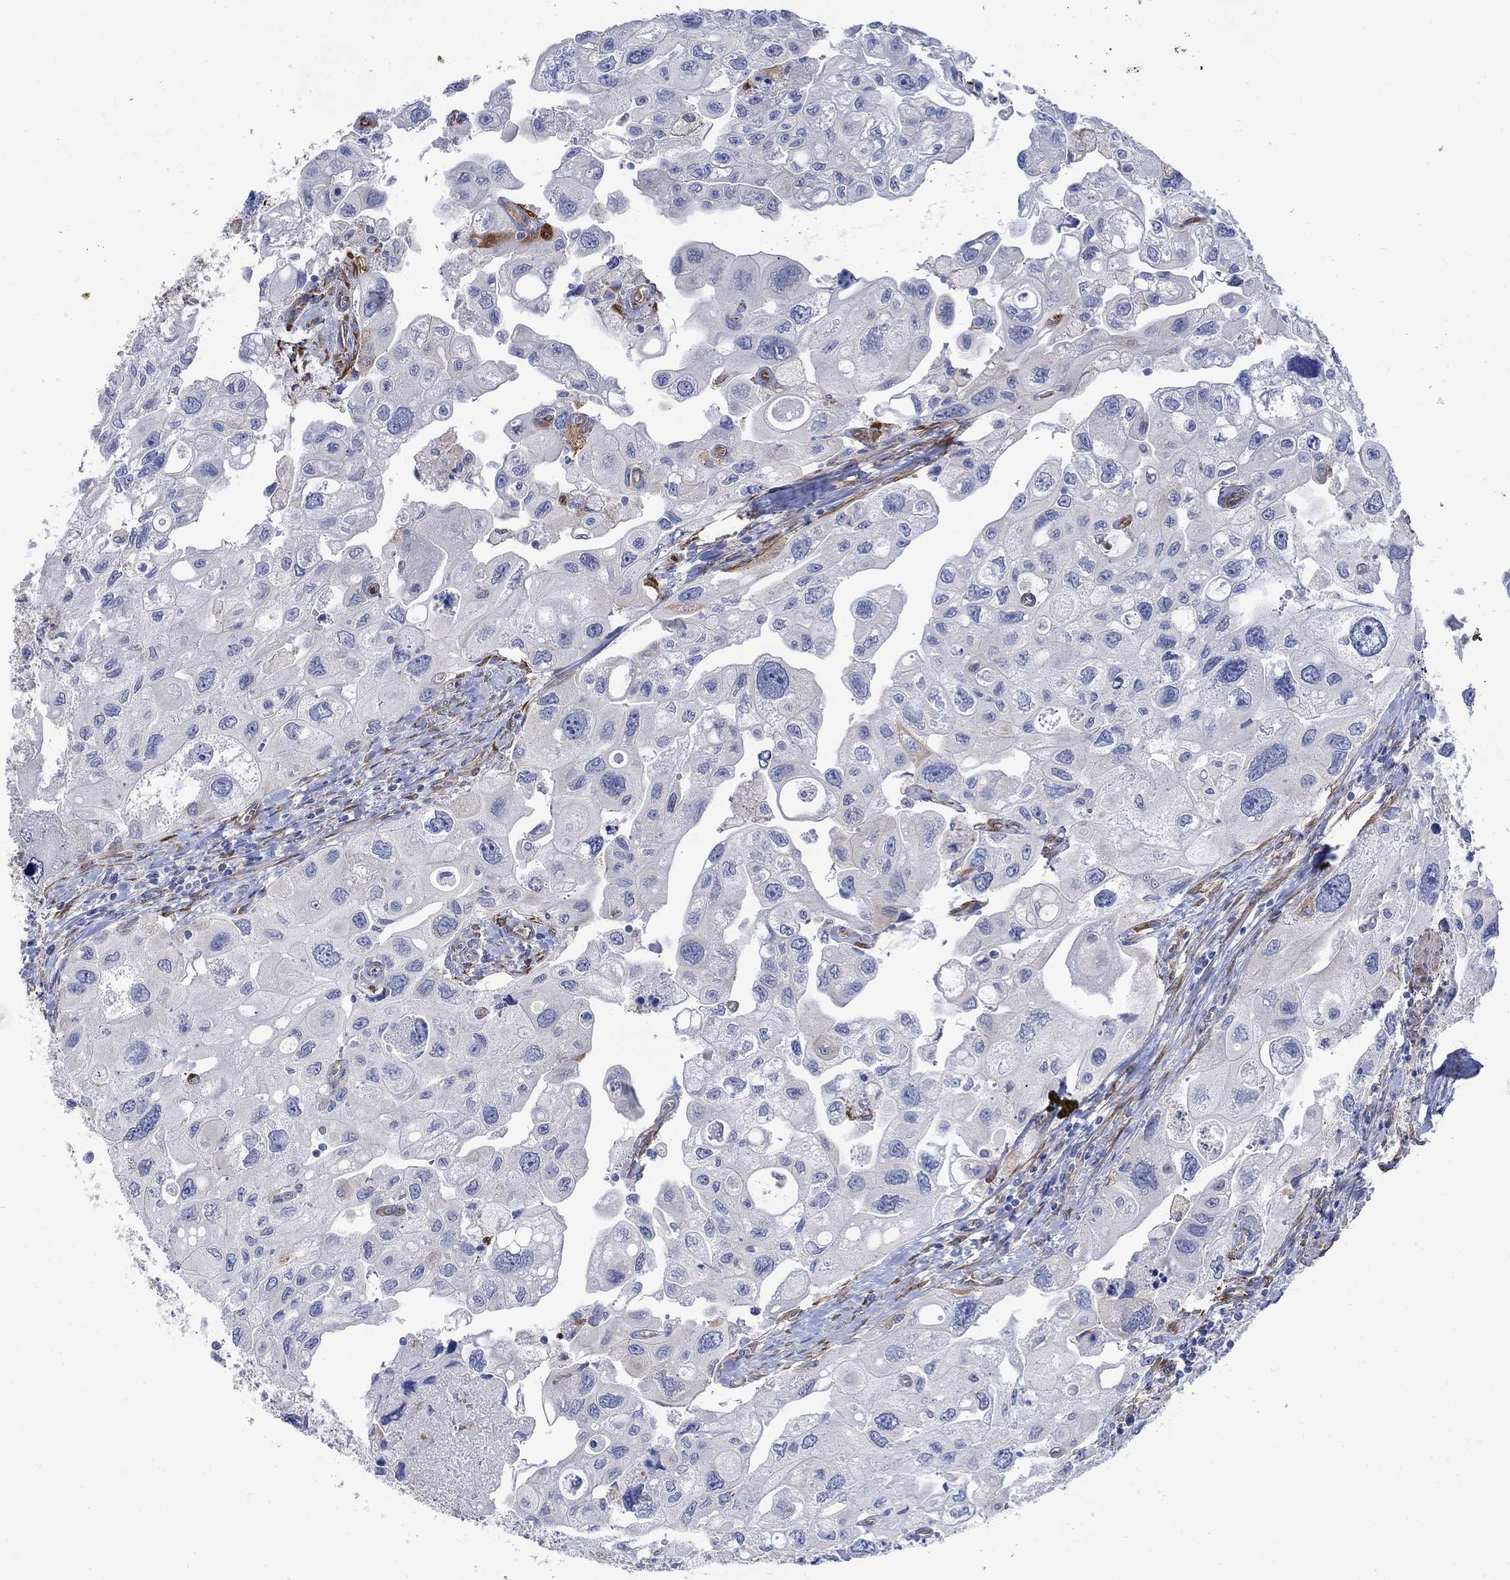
{"staining": {"intensity": "negative", "quantity": "none", "location": "none"}, "tissue": "urothelial cancer", "cell_type": "Tumor cells", "image_type": "cancer", "snomed": [{"axis": "morphology", "description": "Urothelial carcinoma, High grade"}, {"axis": "topography", "description": "Urinary bladder"}], "caption": "A high-resolution histopathology image shows immunohistochemistry staining of urothelial cancer, which displays no significant positivity in tumor cells.", "gene": "TGM2", "patient": {"sex": "male", "age": 59}}